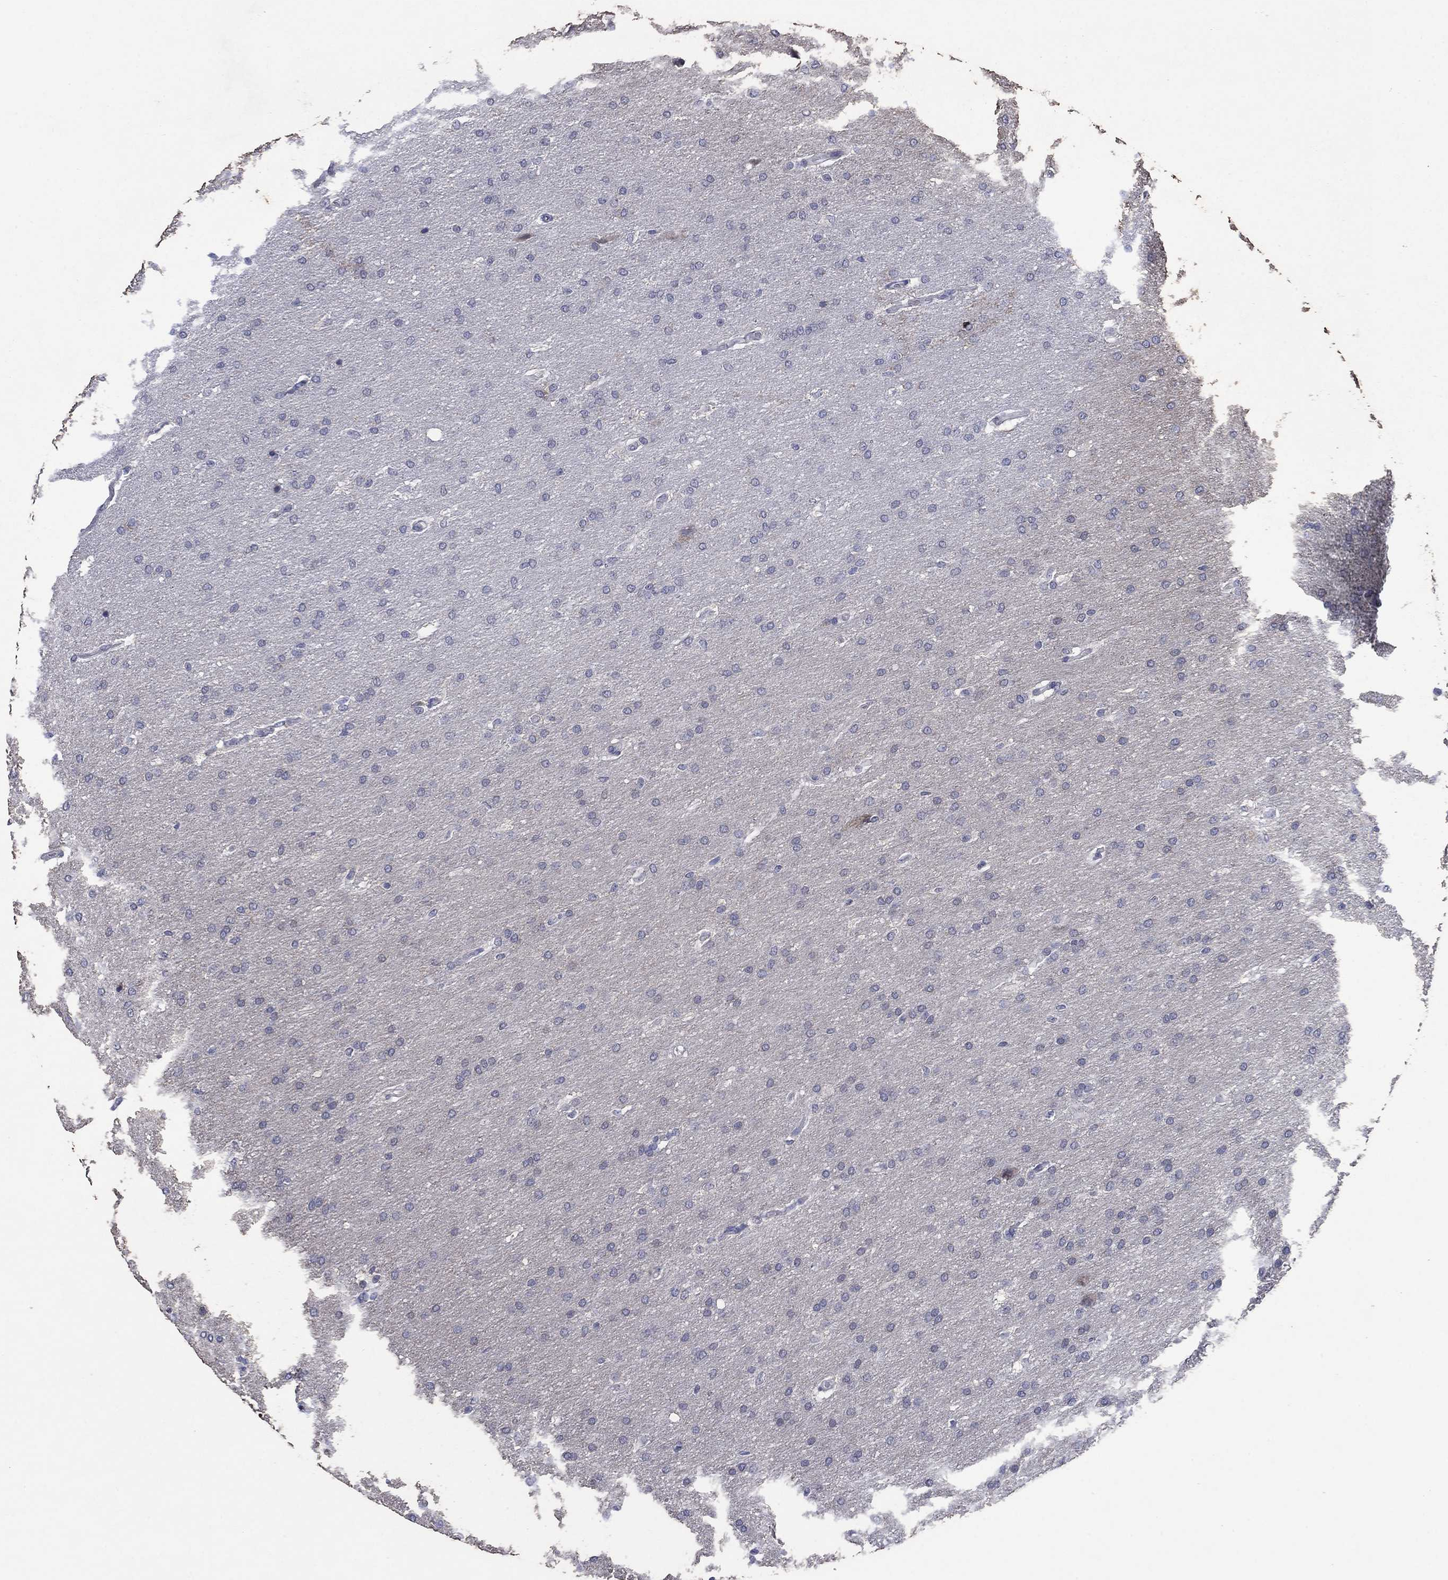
{"staining": {"intensity": "negative", "quantity": "none", "location": "none"}, "tissue": "glioma", "cell_type": "Tumor cells", "image_type": "cancer", "snomed": [{"axis": "morphology", "description": "Glioma, malignant, Low grade"}, {"axis": "topography", "description": "Brain"}], "caption": "IHC of malignant glioma (low-grade) exhibits no expression in tumor cells.", "gene": "SDC1", "patient": {"sex": "female", "age": 37}}